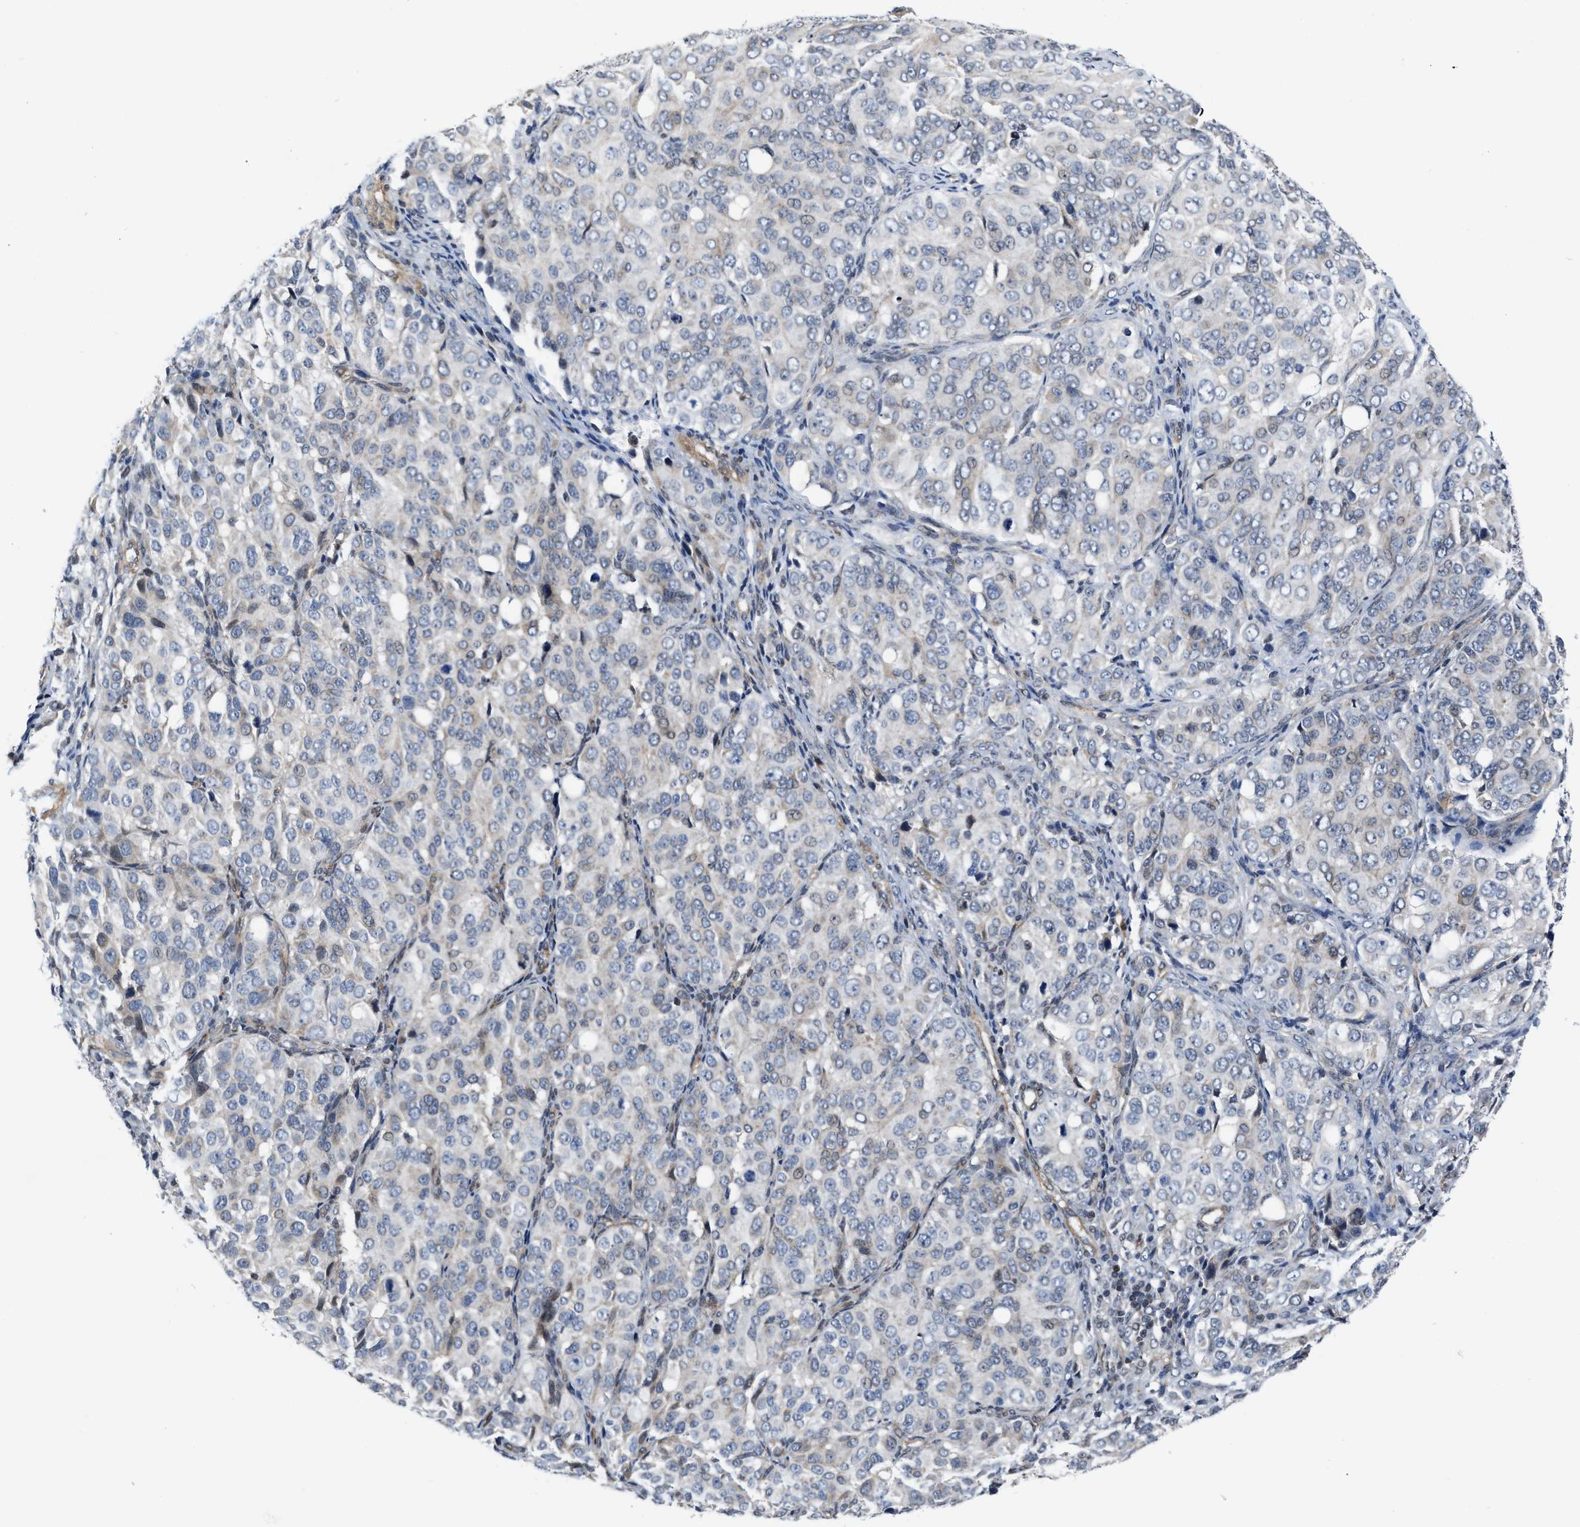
{"staining": {"intensity": "negative", "quantity": "none", "location": "none"}, "tissue": "ovarian cancer", "cell_type": "Tumor cells", "image_type": "cancer", "snomed": [{"axis": "morphology", "description": "Carcinoma, endometroid"}, {"axis": "topography", "description": "Ovary"}], "caption": "Tumor cells show no significant protein positivity in ovarian cancer.", "gene": "TGFB1I1", "patient": {"sex": "female", "age": 51}}